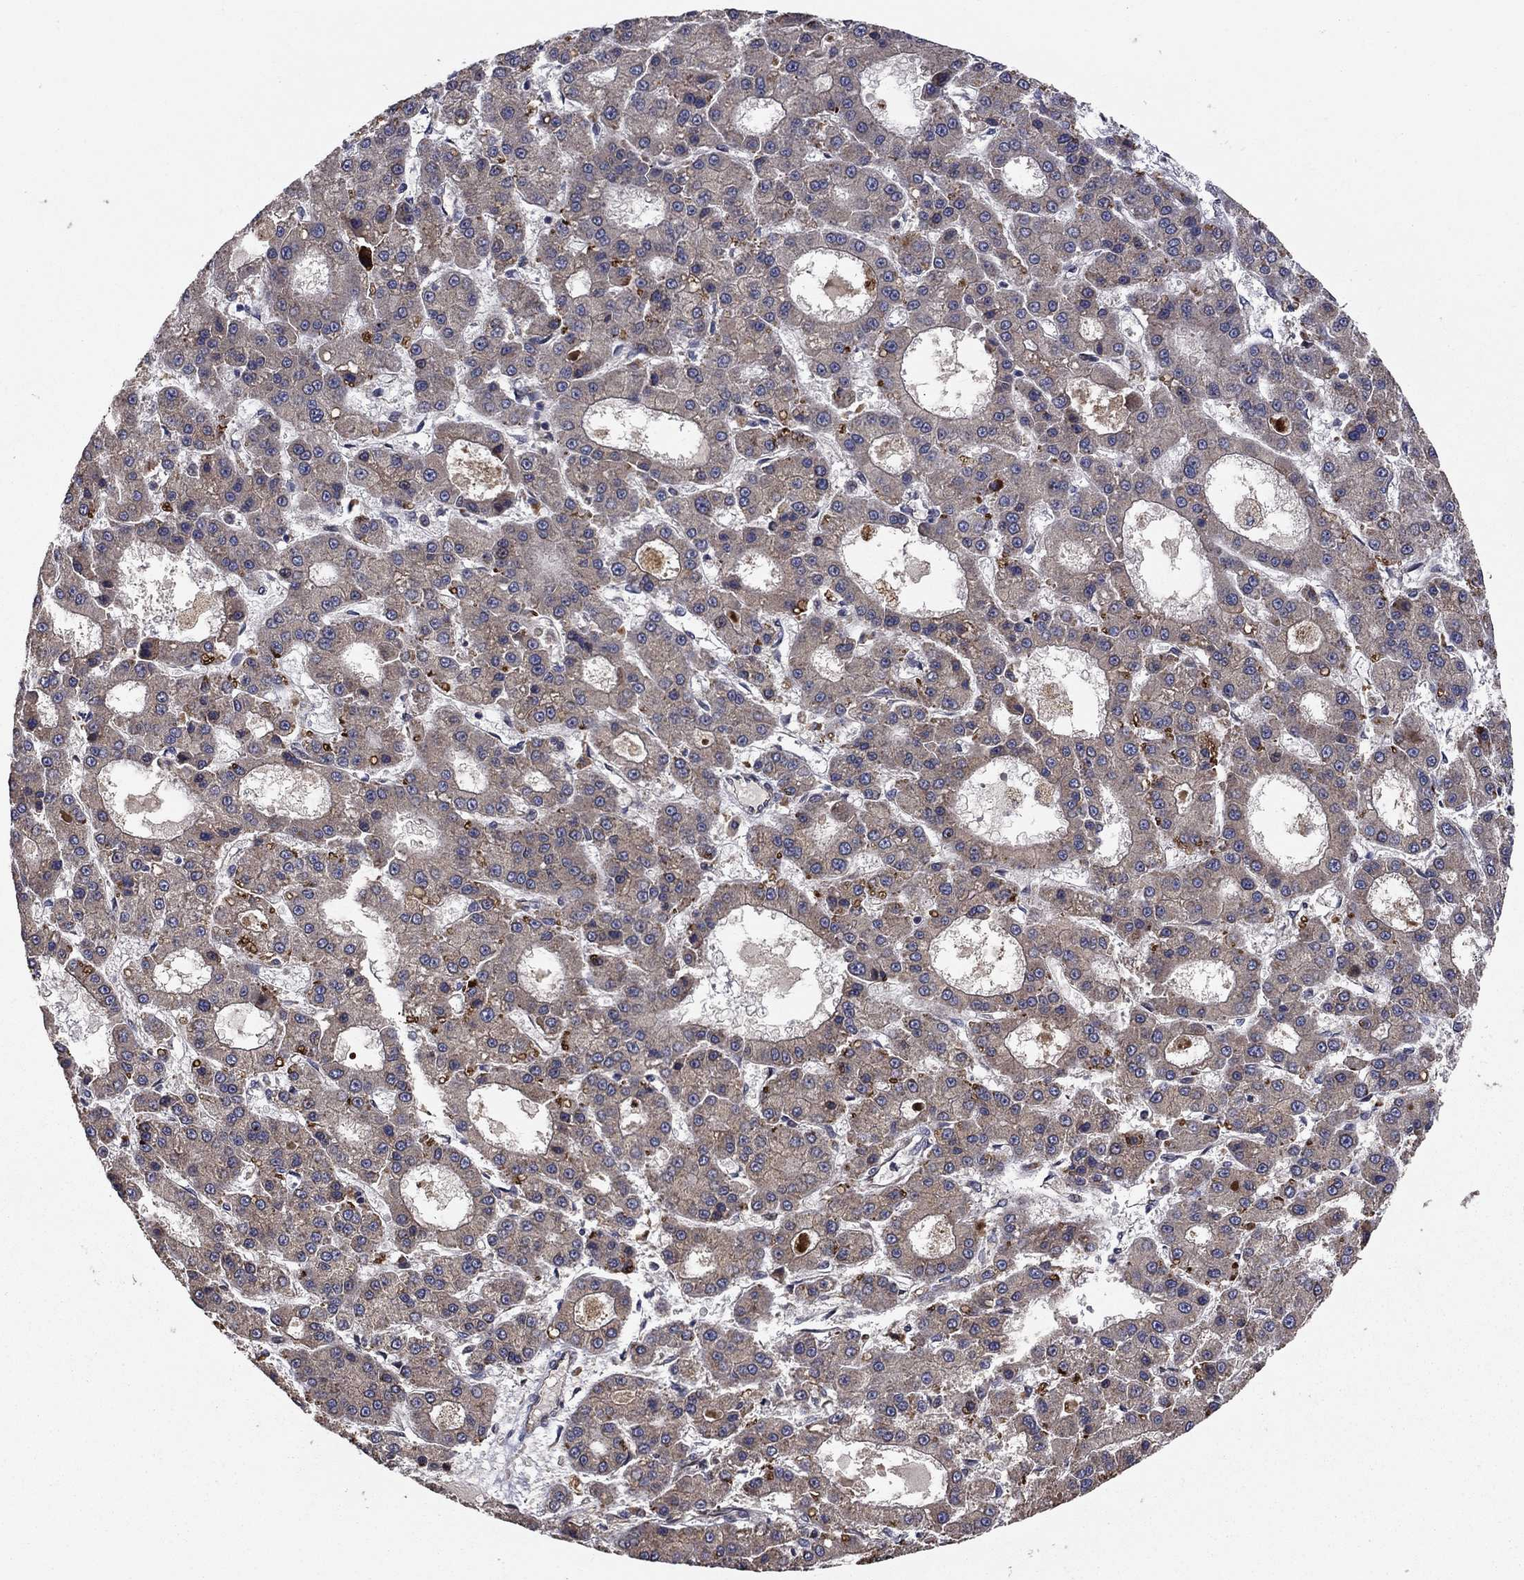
{"staining": {"intensity": "weak", "quantity": "25%-75%", "location": "cytoplasmic/membranous"}, "tissue": "liver cancer", "cell_type": "Tumor cells", "image_type": "cancer", "snomed": [{"axis": "morphology", "description": "Carcinoma, Hepatocellular, NOS"}, {"axis": "topography", "description": "Liver"}], "caption": "Human liver cancer (hepatocellular carcinoma) stained with a brown dye shows weak cytoplasmic/membranous positive positivity in approximately 25%-75% of tumor cells.", "gene": "BABAM2", "patient": {"sex": "male", "age": 70}}